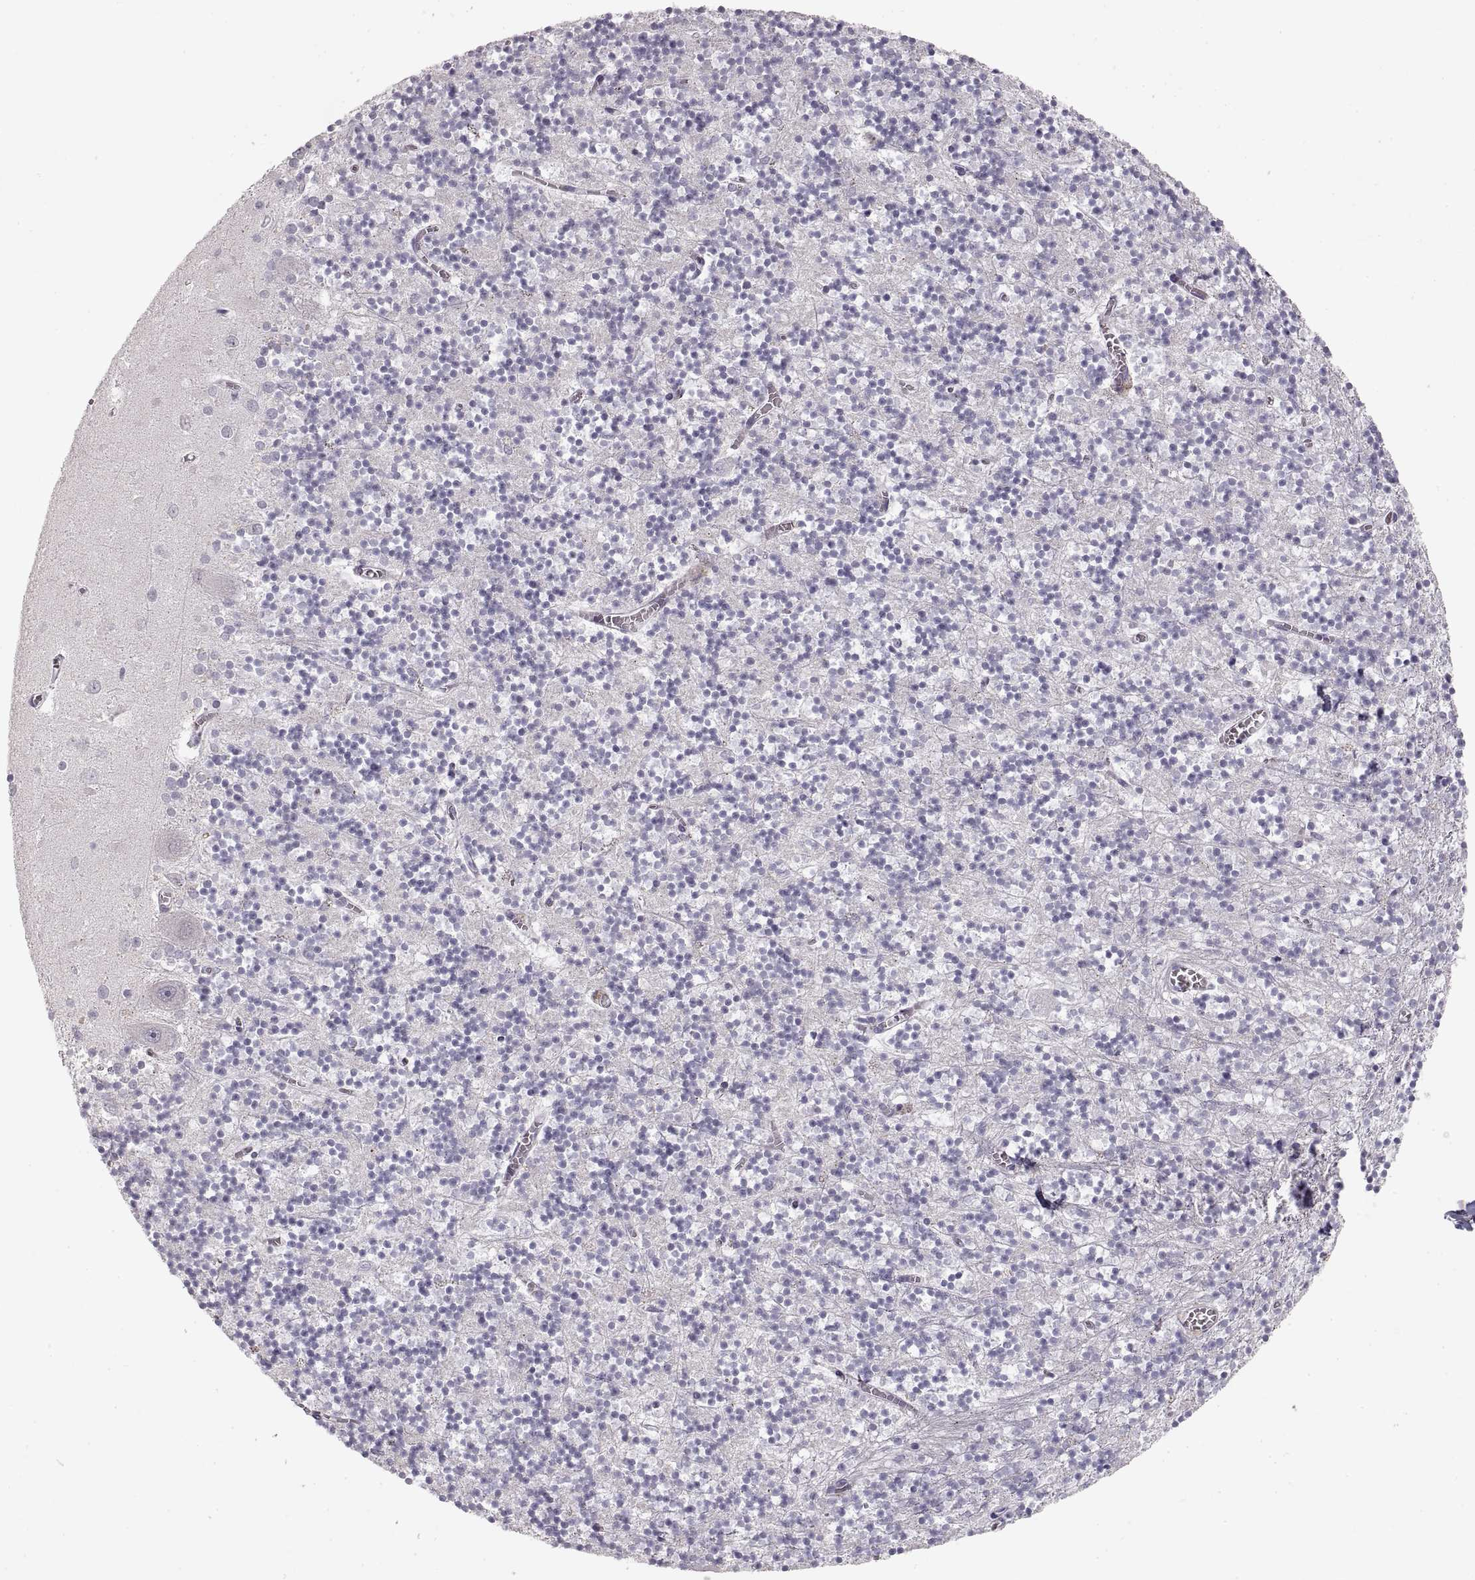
{"staining": {"intensity": "negative", "quantity": "none", "location": "none"}, "tissue": "cerebellum", "cell_type": "Cells in granular layer", "image_type": "normal", "snomed": [{"axis": "morphology", "description": "Normal tissue, NOS"}, {"axis": "topography", "description": "Cerebellum"}], "caption": "A histopathology image of cerebellum stained for a protein exhibits no brown staining in cells in granular layer.", "gene": "PCSK2", "patient": {"sex": "female", "age": 64}}